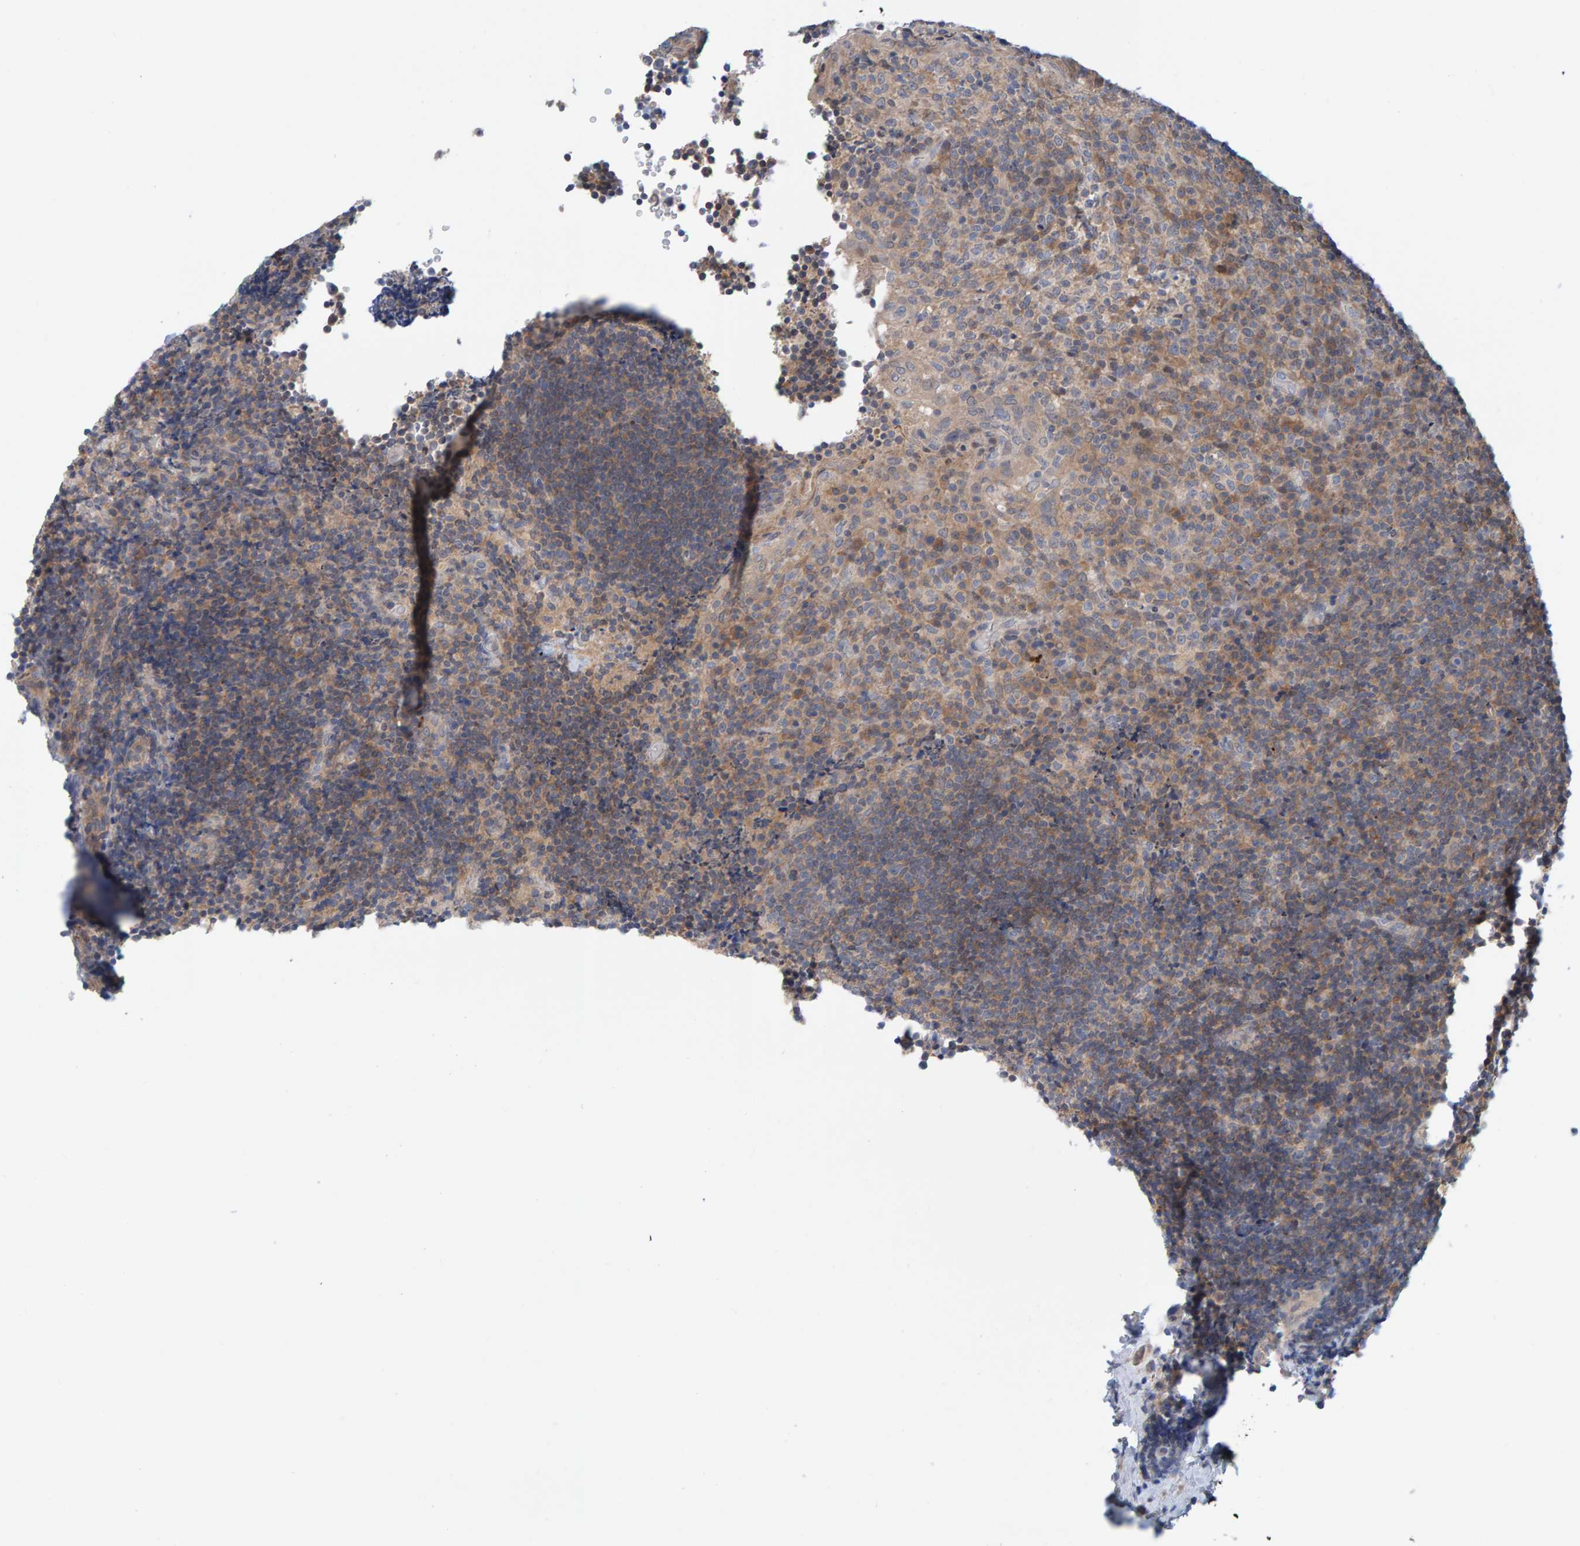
{"staining": {"intensity": "moderate", "quantity": "25%-75%", "location": "cytoplasmic/membranous"}, "tissue": "lymphoma", "cell_type": "Tumor cells", "image_type": "cancer", "snomed": [{"axis": "morphology", "description": "Malignant lymphoma, non-Hodgkin's type, High grade"}, {"axis": "topography", "description": "Tonsil"}], "caption": "Brown immunohistochemical staining in high-grade malignant lymphoma, non-Hodgkin's type displays moderate cytoplasmic/membranous expression in approximately 25%-75% of tumor cells.", "gene": "TATDN1", "patient": {"sex": "female", "age": 36}}